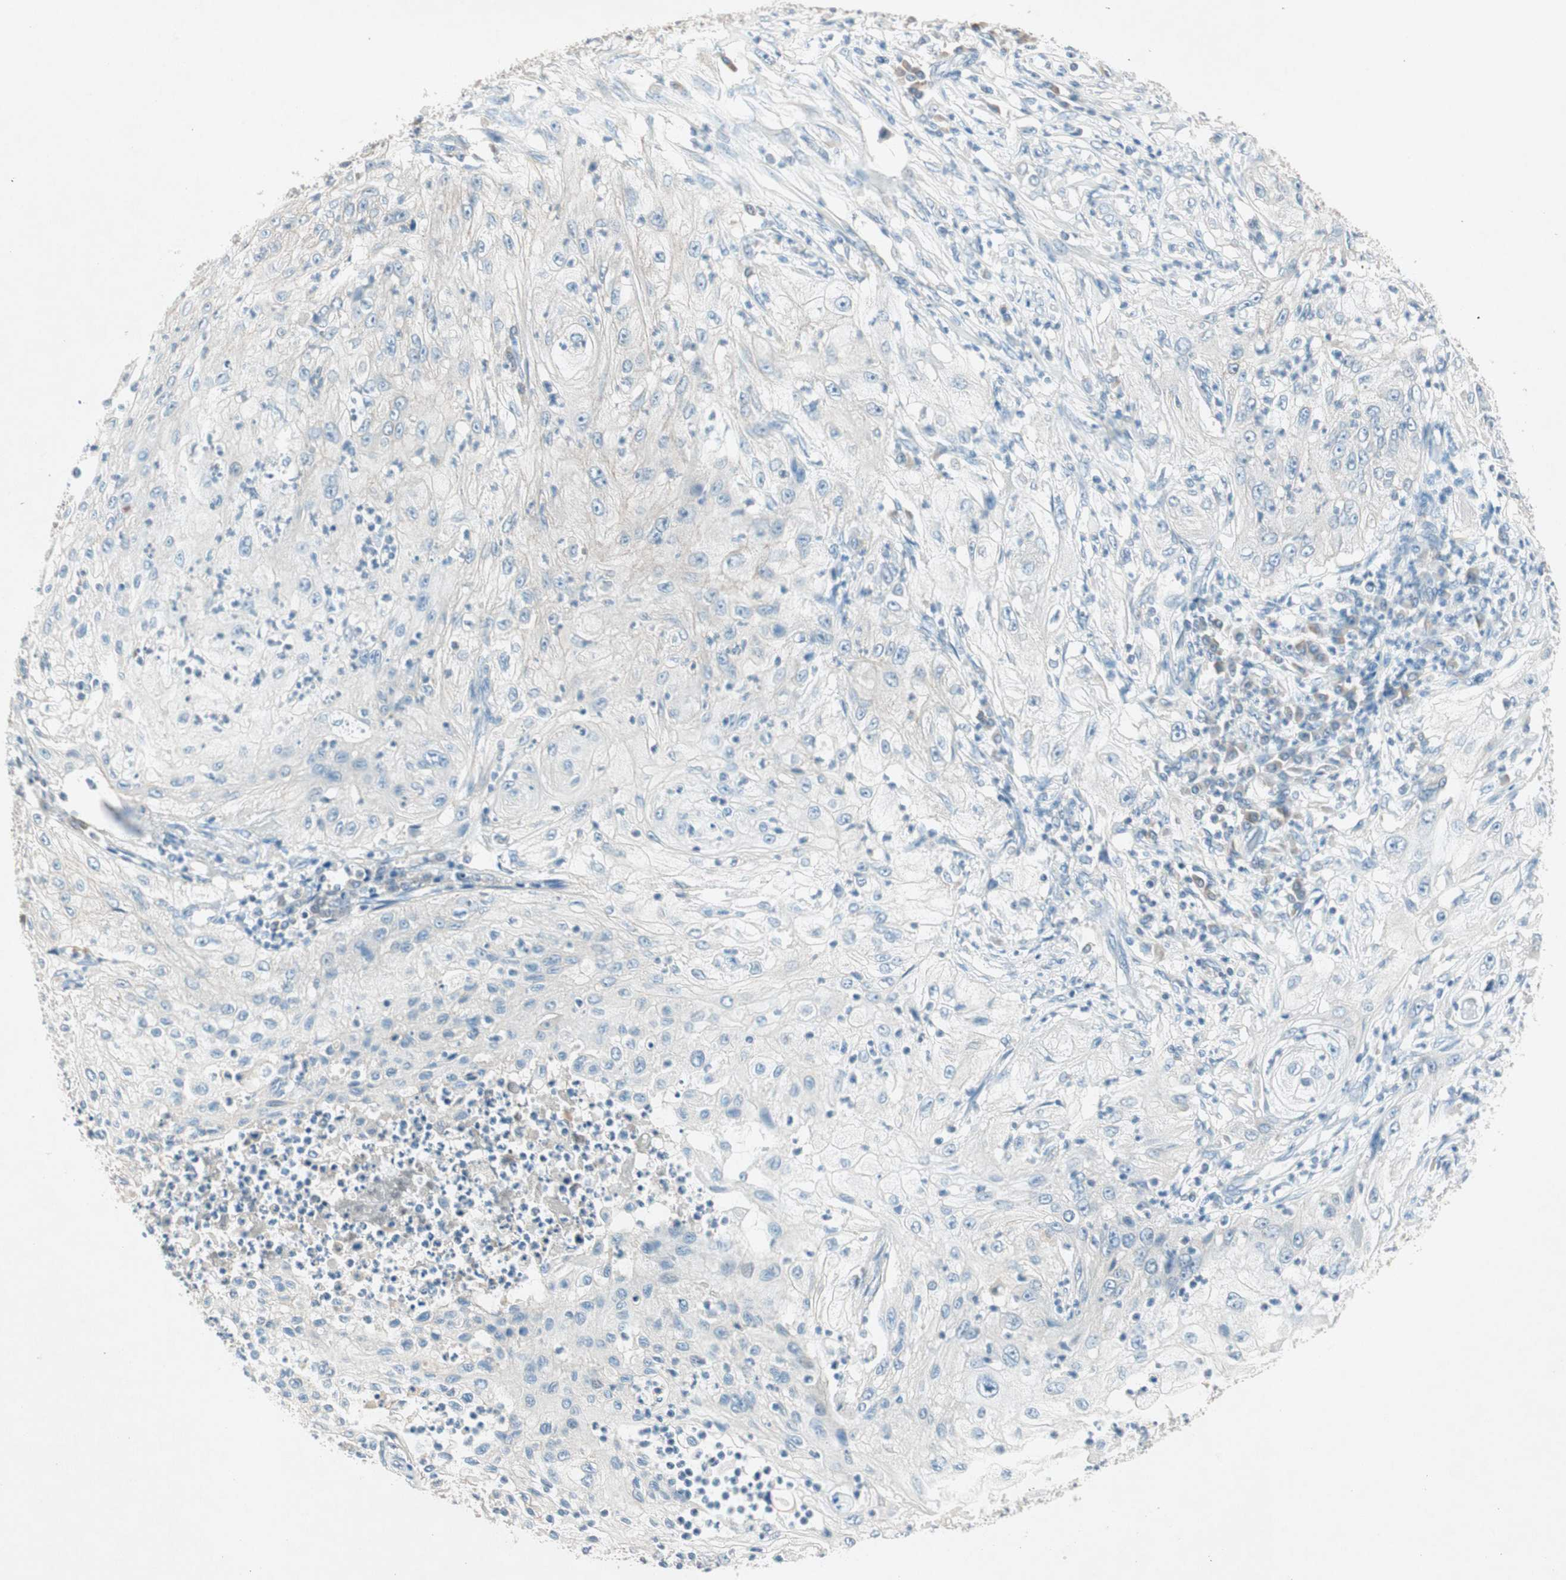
{"staining": {"intensity": "negative", "quantity": "none", "location": "none"}, "tissue": "lung cancer", "cell_type": "Tumor cells", "image_type": "cancer", "snomed": [{"axis": "morphology", "description": "Inflammation, NOS"}, {"axis": "morphology", "description": "Squamous cell carcinoma, NOS"}, {"axis": "topography", "description": "Lymph node"}, {"axis": "topography", "description": "Soft tissue"}, {"axis": "topography", "description": "Lung"}], "caption": "Immunohistochemistry (IHC) micrograph of neoplastic tissue: human lung cancer (squamous cell carcinoma) stained with DAB (3,3'-diaminobenzidine) displays no significant protein staining in tumor cells.", "gene": "NKAIN1", "patient": {"sex": "male", "age": 66}}